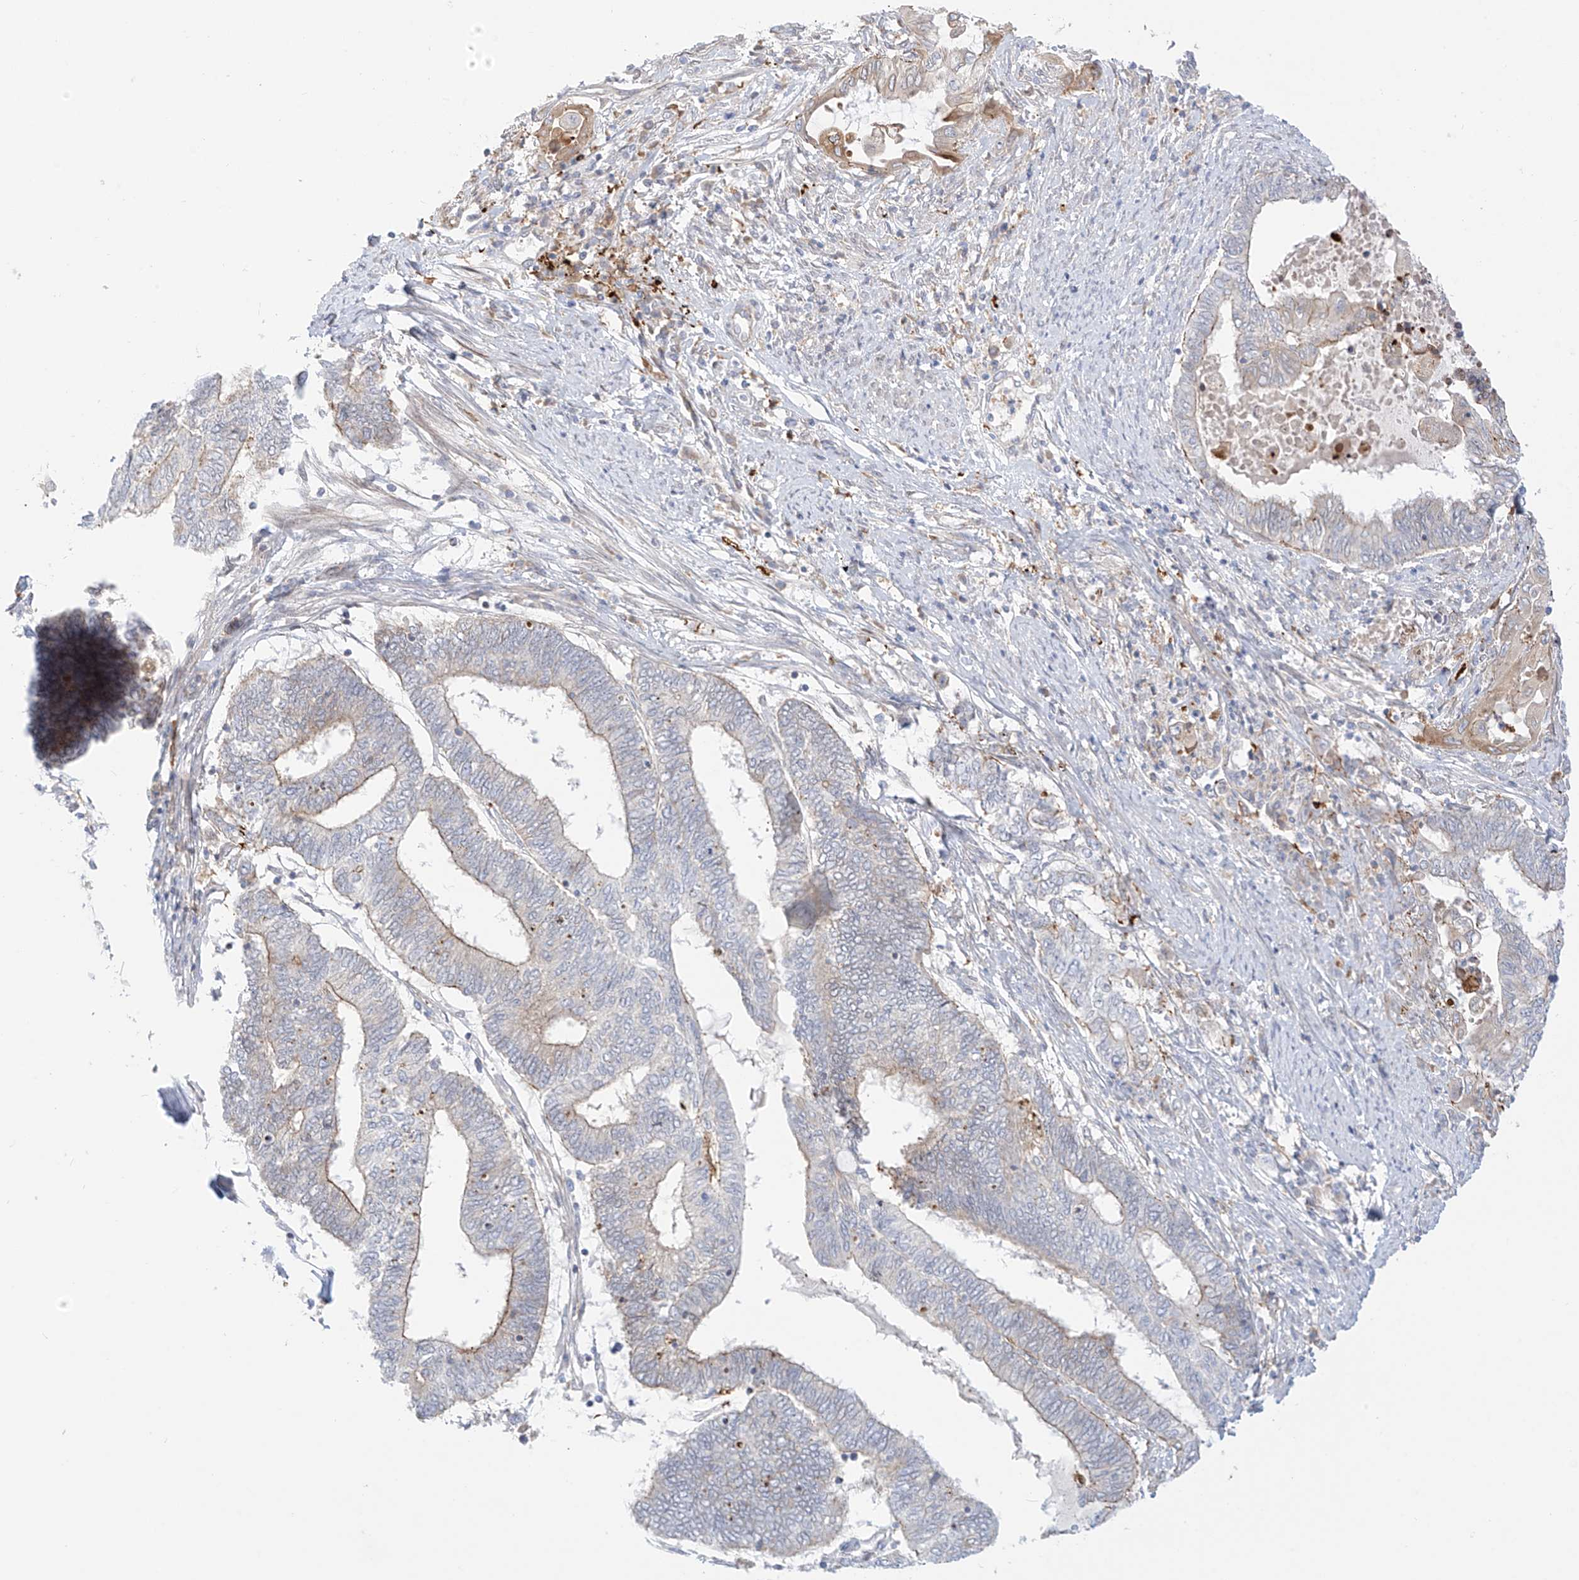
{"staining": {"intensity": "moderate", "quantity": "<25%", "location": "cytoplasmic/membranous"}, "tissue": "endometrial cancer", "cell_type": "Tumor cells", "image_type": "cancer", "snomed": [{"axis": "morphology", "description": "Adenocarcinoma, NOS"}, {"axis": "topography", "description": "Uterus"}, {"axis": "topography", "description": "Endometrium"}], "caption": "Immunohistochemistry (IHC) image of endometrial cancer (adenocarcinoma) stained for a protein (brown), which shows low levels of moderate cytoplasmic/membranous staining in approximately <25% of tumor cells.", "gene": "PCYOX1", "patient": {"sex": "female", "age": 70}}